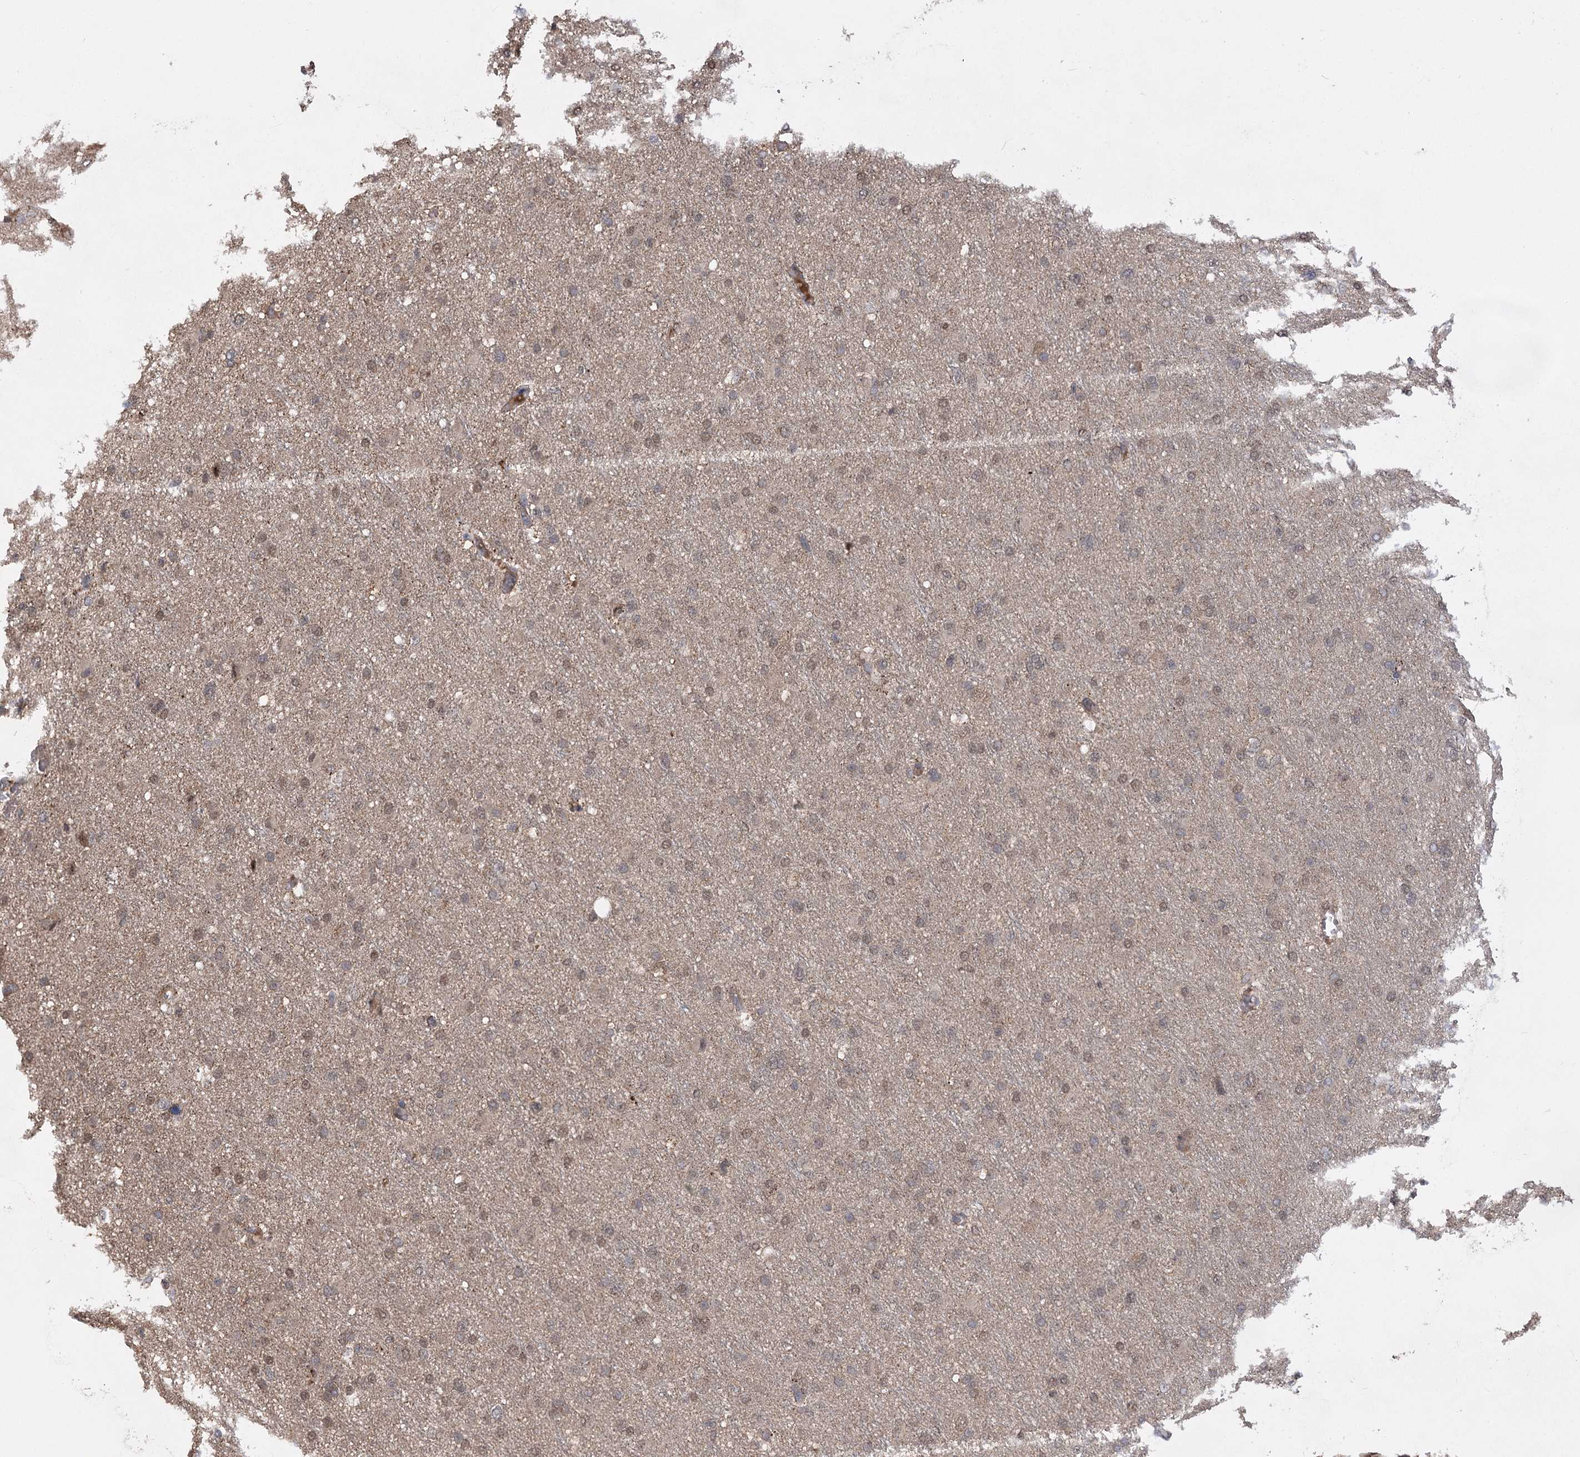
{"staining": {"intensity": "weak", "quantity": ">75%", "location": "cytoplasmic/membranous,nuclear"}, "tissue": "glioma", "cell_type": "Tumor cells", "image_type": "cancer", "snomed": [{"axis": "morphology", "description": "Glioma, malignant, High grade"}, {"axis": "topography", "description": "Cerebral cortex"}], "caption": "Protein expression analysis of human malignant high-grade glioma reveals weak cytoplasmic/membranous and nuclear staining in about >75% of tumor cells. Using DAB (brown) and hematoxylin (blue) stains, captured at high magnification using brightfield microscopy.", "gene": "TENM2", "patient": {"sex": "female", "age": 36}}